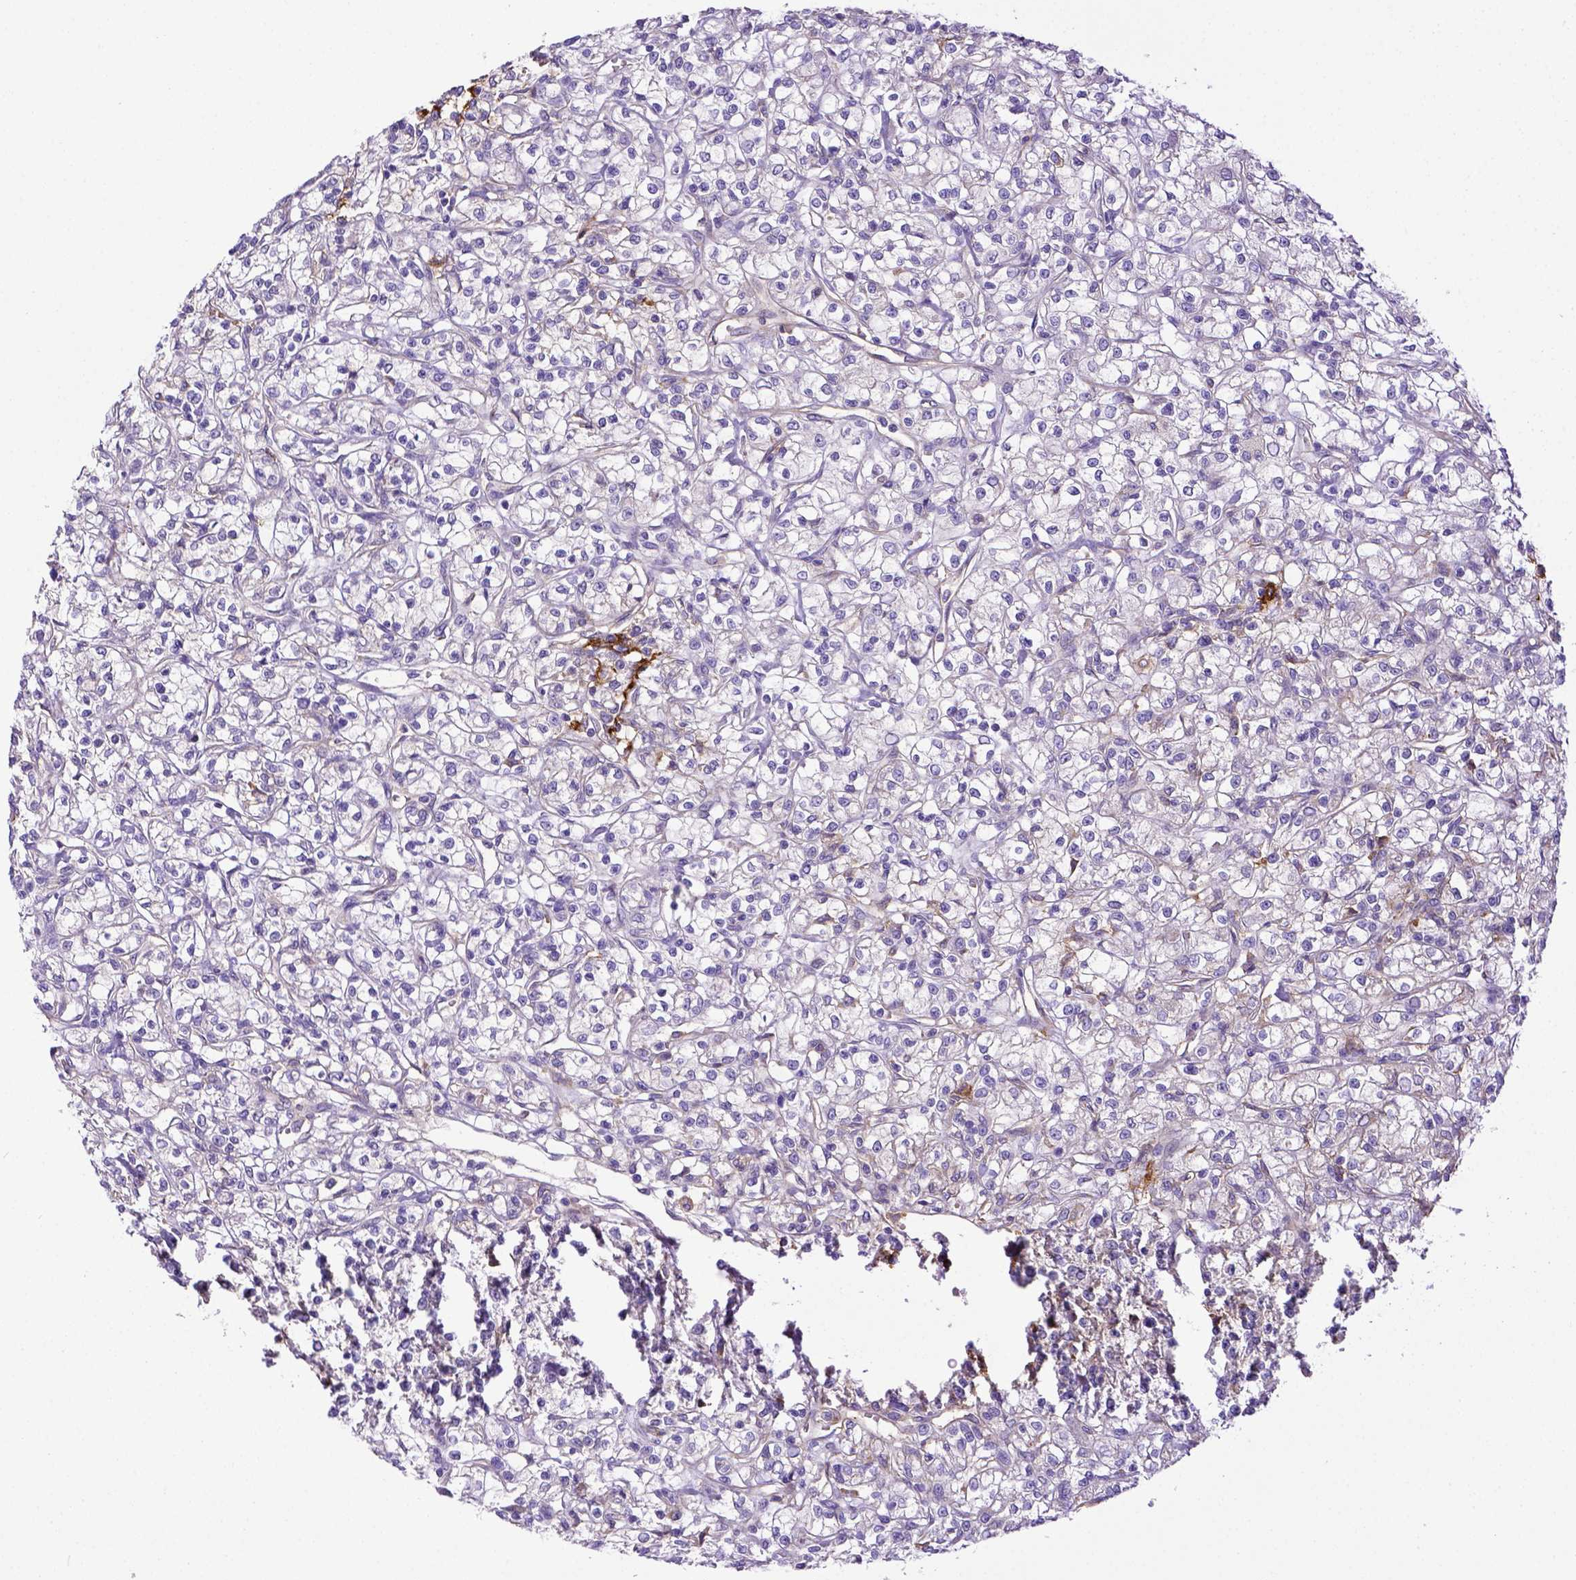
{"staining": {"intensity": "negative", "quantity": "none", "location": "none"}, "tissue": "renal cancer", "cell_type": "Tumor cells", "image_type": "cancer", "snomed": [{"axis": "morphology", "description": "Adenocarcinoma, NOS"}, {"axis": "topography", "description": "Kidney"}], "caption": "This is a image of immunohistochemistry staining of adenocarcinoma (renal), which shows no expression in tumor cells.", "gene": "CD40", "patient": {"sex": "female", "age": 59}}